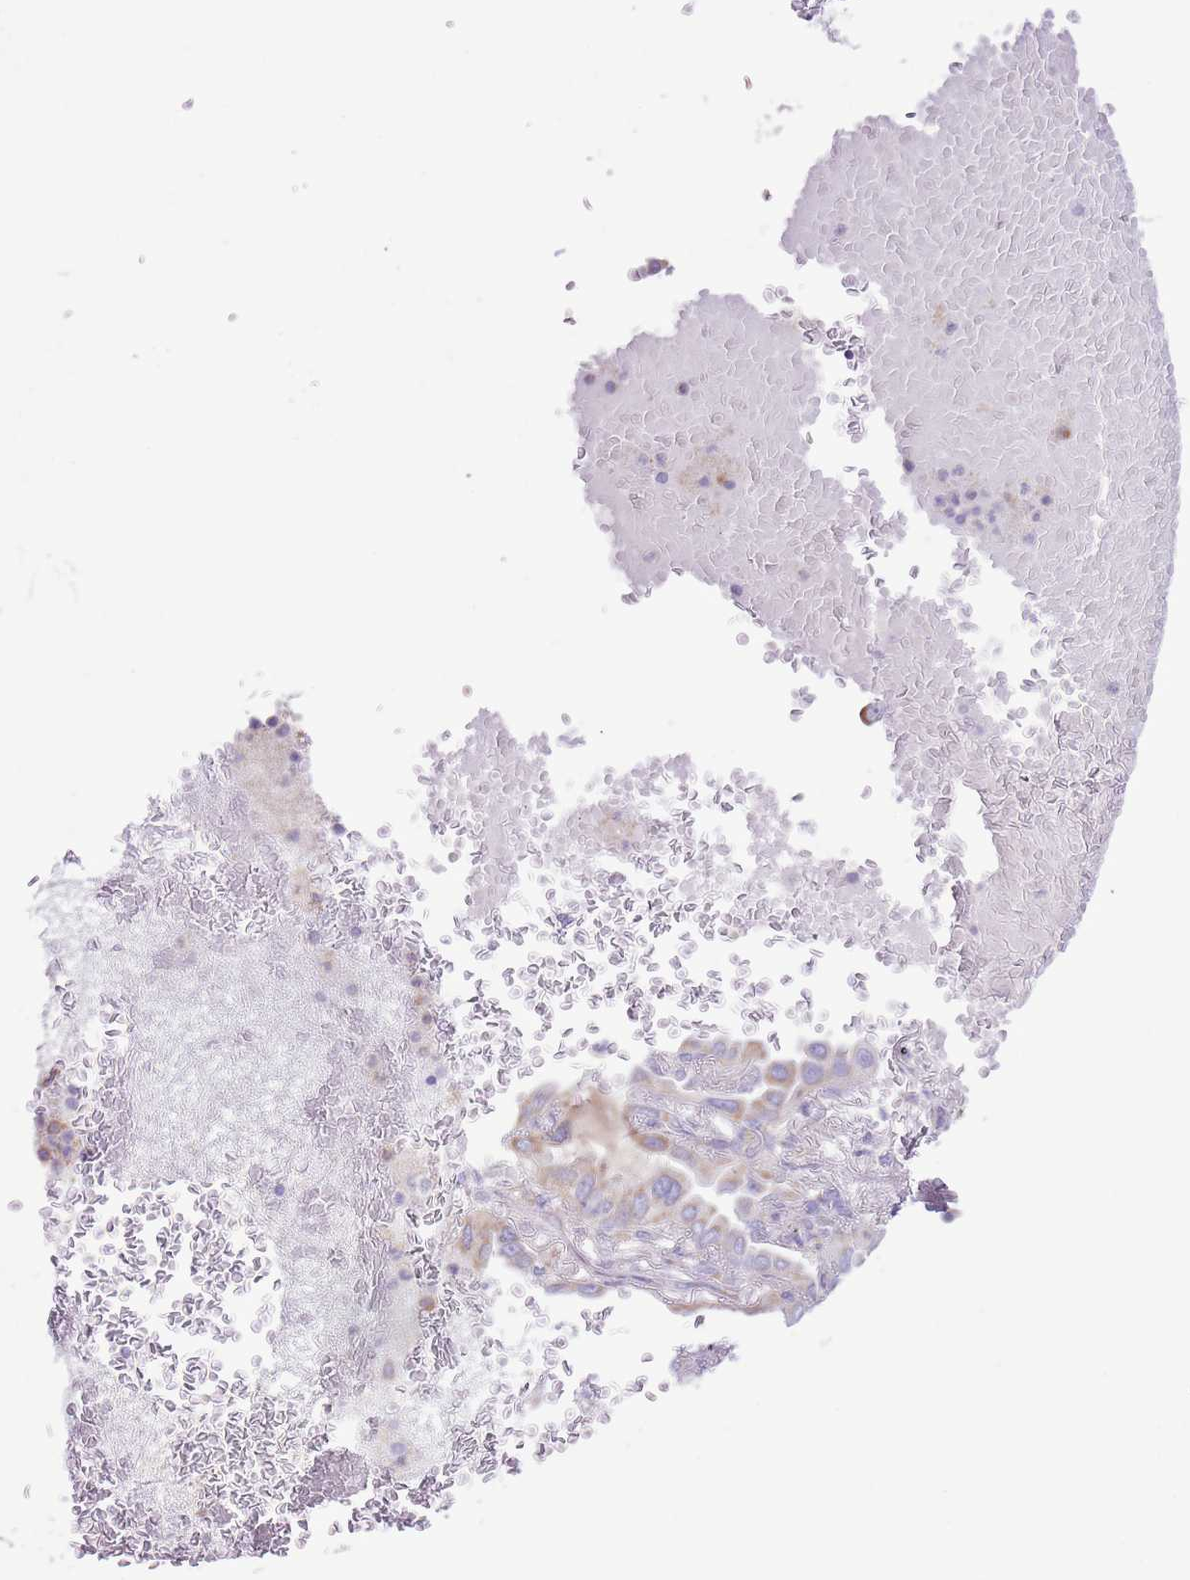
{"staining": {"intensity": "weak", "quantity": ">75%", "location": "cytoplasmic/membranous"}, "tissue": "lung cancer", "cell_type": "Tumor cells", "image_type": "cancer", "snomed": [{"axis": "morphology", "description": "Adenocarcinoma, NOS"}, {"axis": "topography", "description": "Lung"}], "caption": "A micrograph showing weak cytoplasmic/membranous staining in about >75% of tumor cells in lung adenocarcinoma, as visualized by brown immunohistochemical staining.", "gene": "OAZ2", "patient": {"sex": "male", "age": 64}}